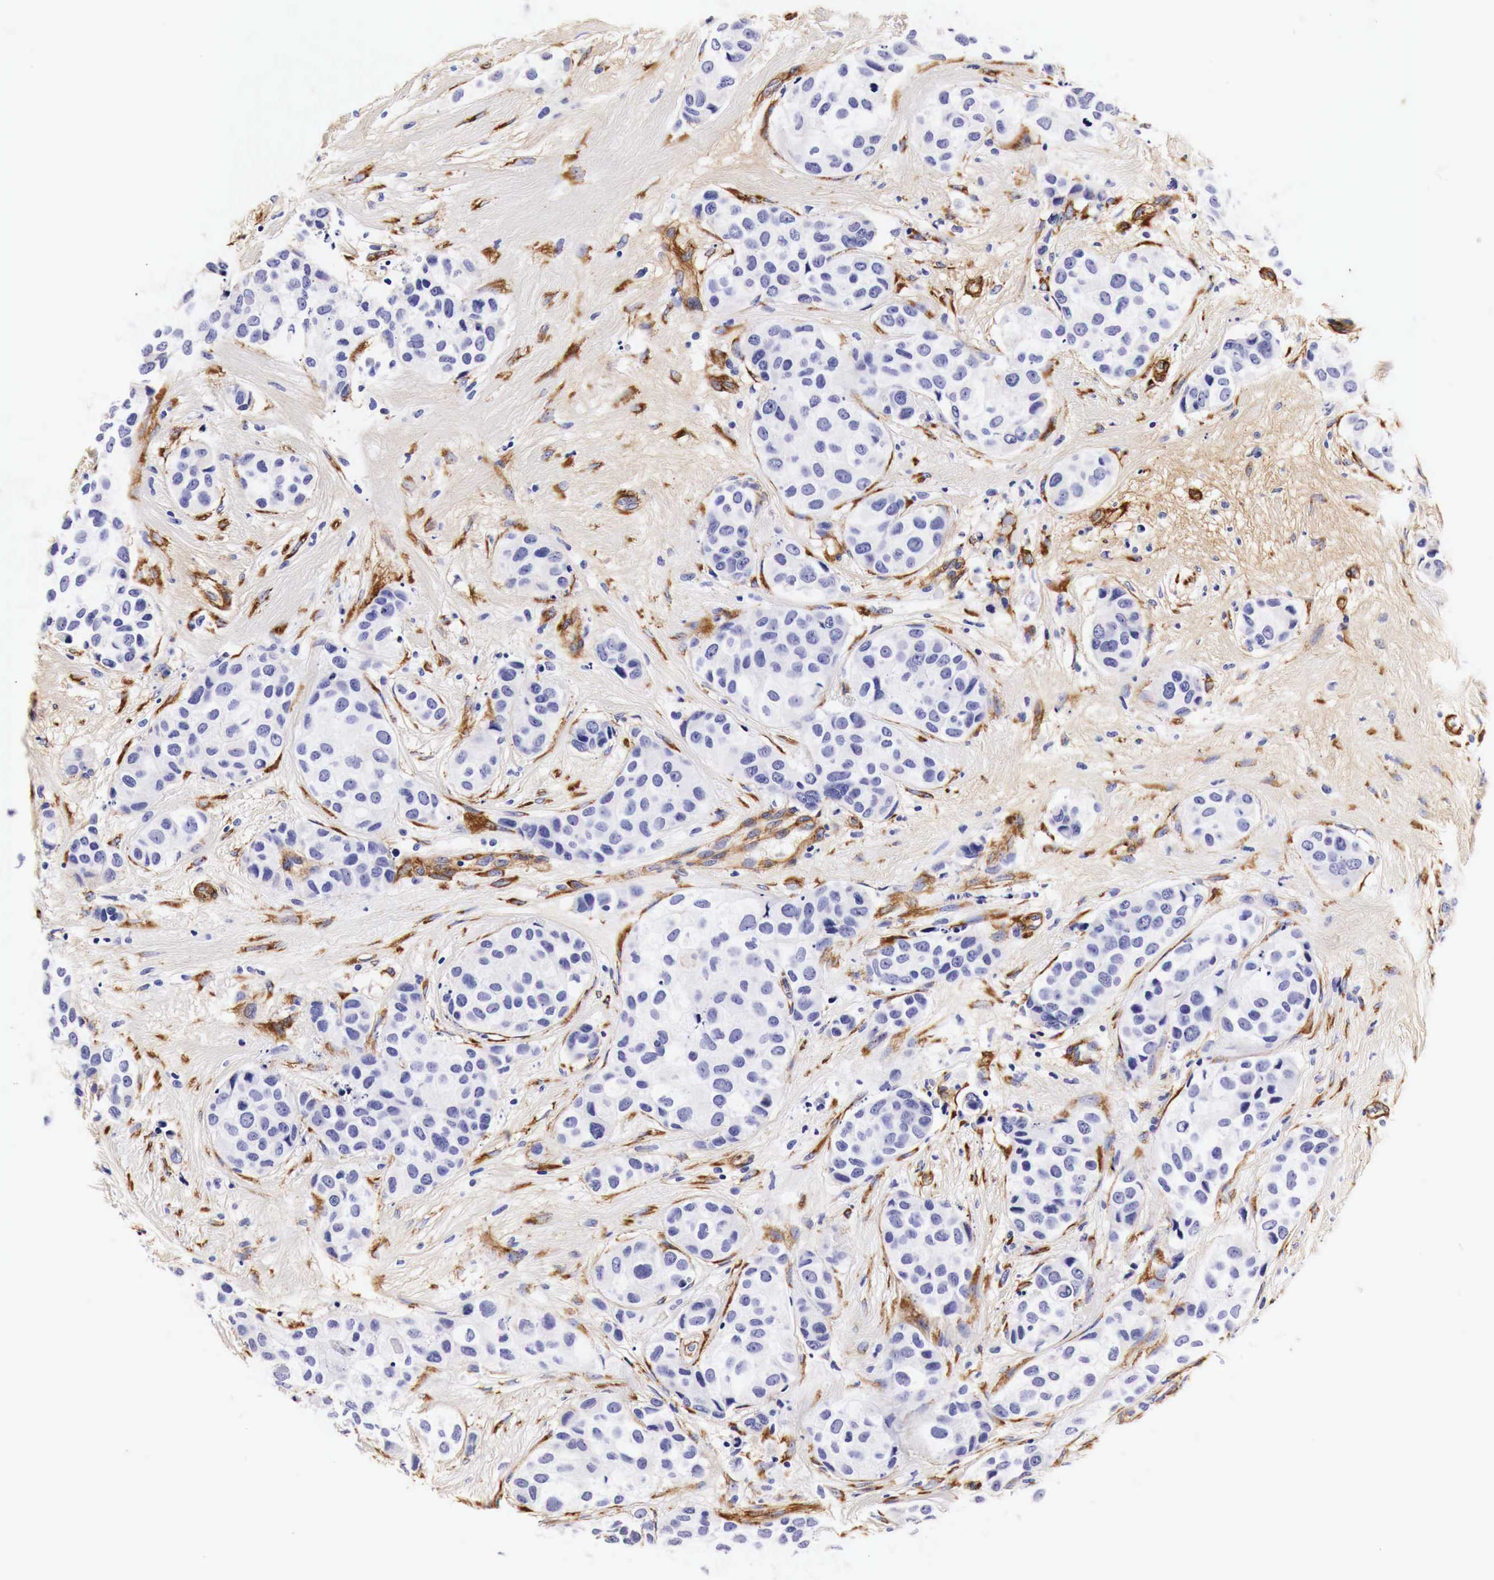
{"staining": {"intensity": "negative", "quantity": "none", "location": "none"}, "tissue": "breast cancer", "cell_type": "Tumor cells", "image_type": "cancer", "snomed": [{"axis": "morphology", "description": "Duct carcinoma"}, {"axis": "topography", "description": "Breast"}], "caption": "Tumor cells show no significant expression in invasive ductal carcinoma (breast). (Brightfield microscopy of DAB immunohistochemistry (IHC) at high magnification).", "gene": "LAMB2", "patient": {"sex": "female", "age": 68}}